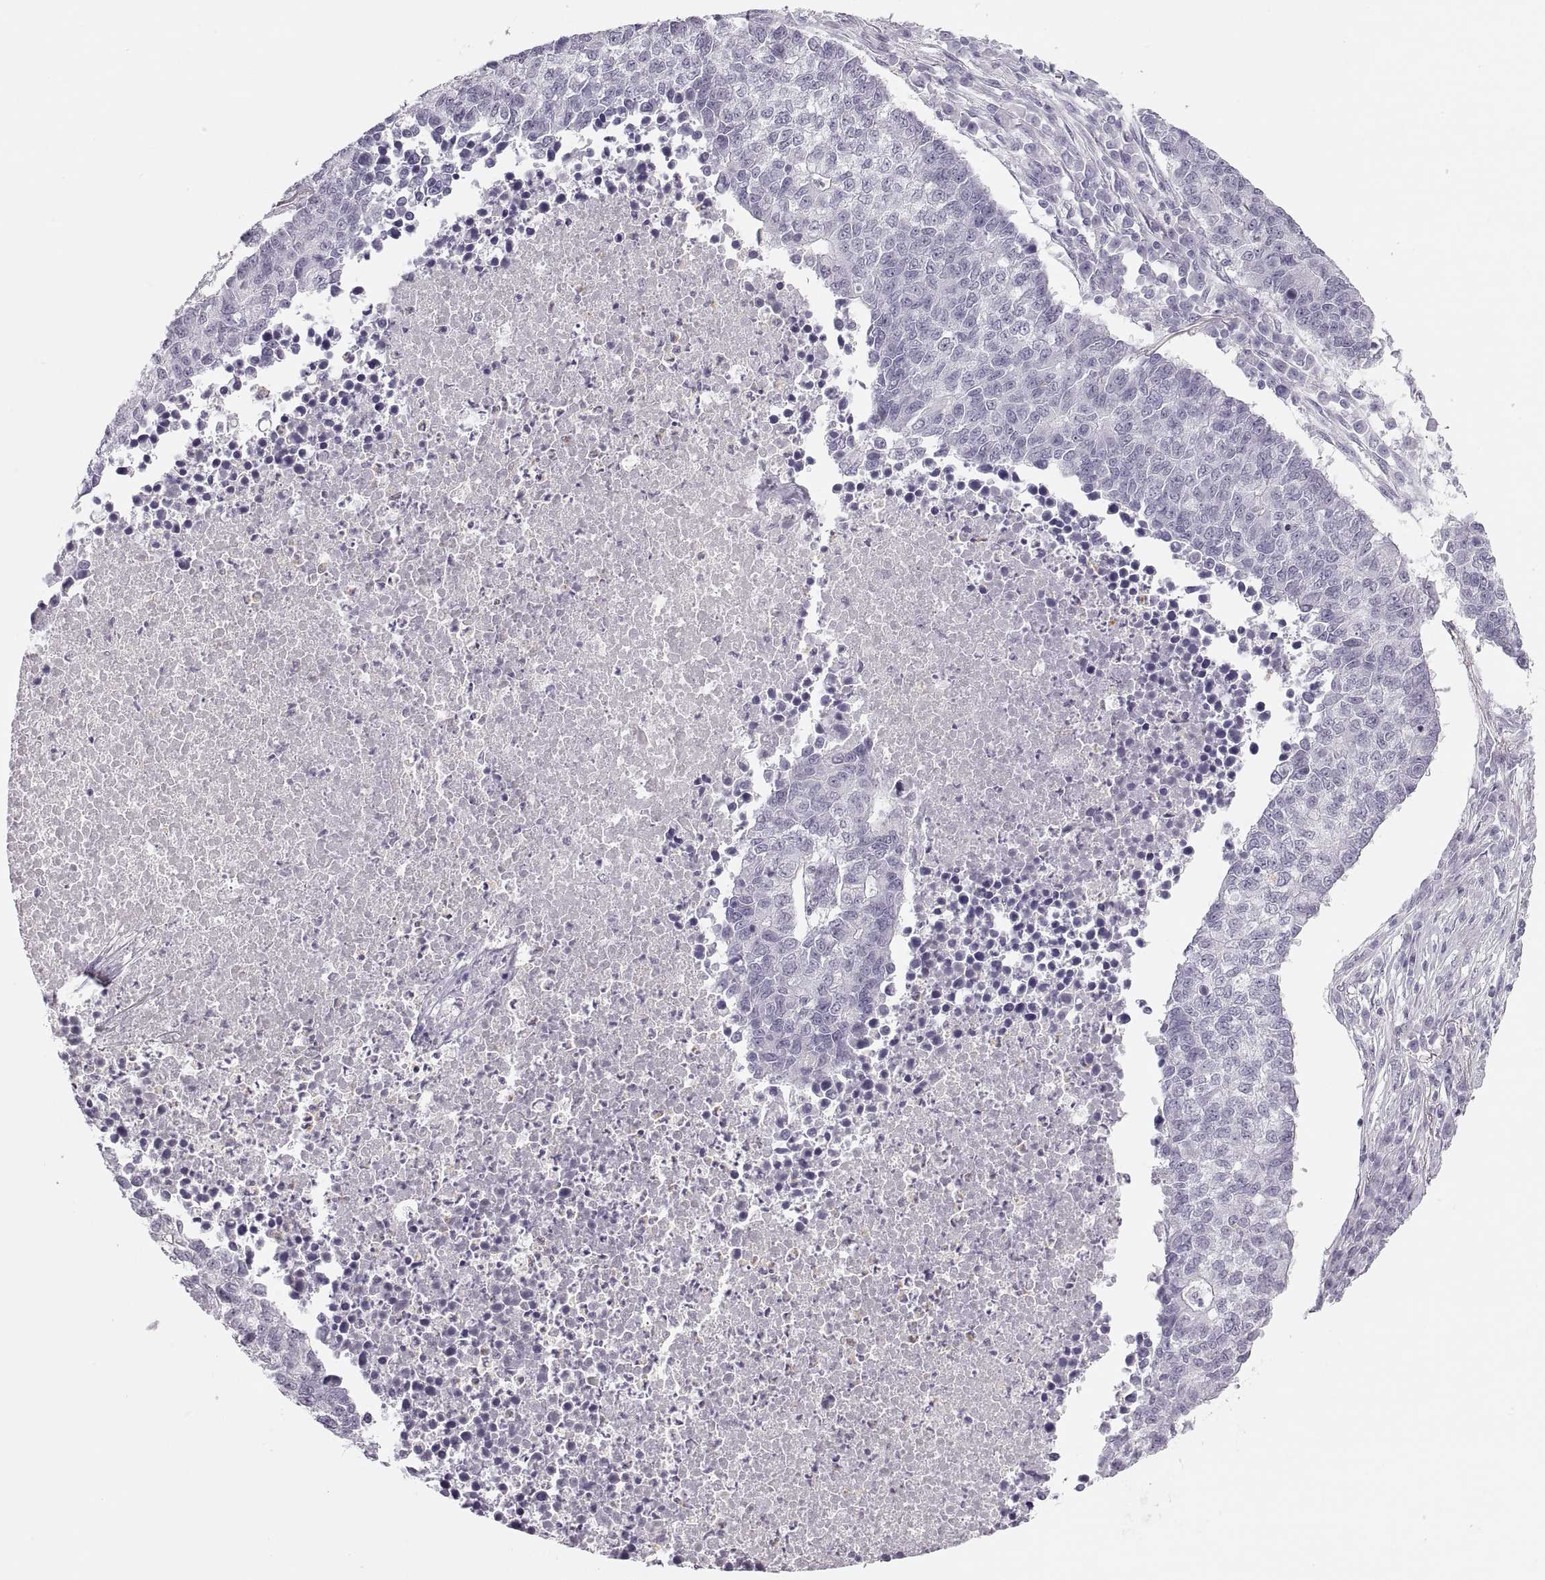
{"staining": {"intensity": "negative", "quantity": "none", "location": "none"}, "tissue": "lung cancer", "cell_type": "Tumor cells", "image_type": "cancer", "snomed": [{"axis": "morphology", "description": "Adenocarcinoma, NOS"}, {"axis": "topography", "description": "Lung"}], "caption": "IHC micrograph of neoplastic tissue: human lung cancer (adenocarcinoma) stained with DAB (3,3'-diaminobenzidine) demonstrates no significant protein positivity in tumor cells. (Immunohistochemistry, brightfield microscopy, high magnification).", "gene": "C3orf22", "patient": {"sex": "male", "age": 57}}